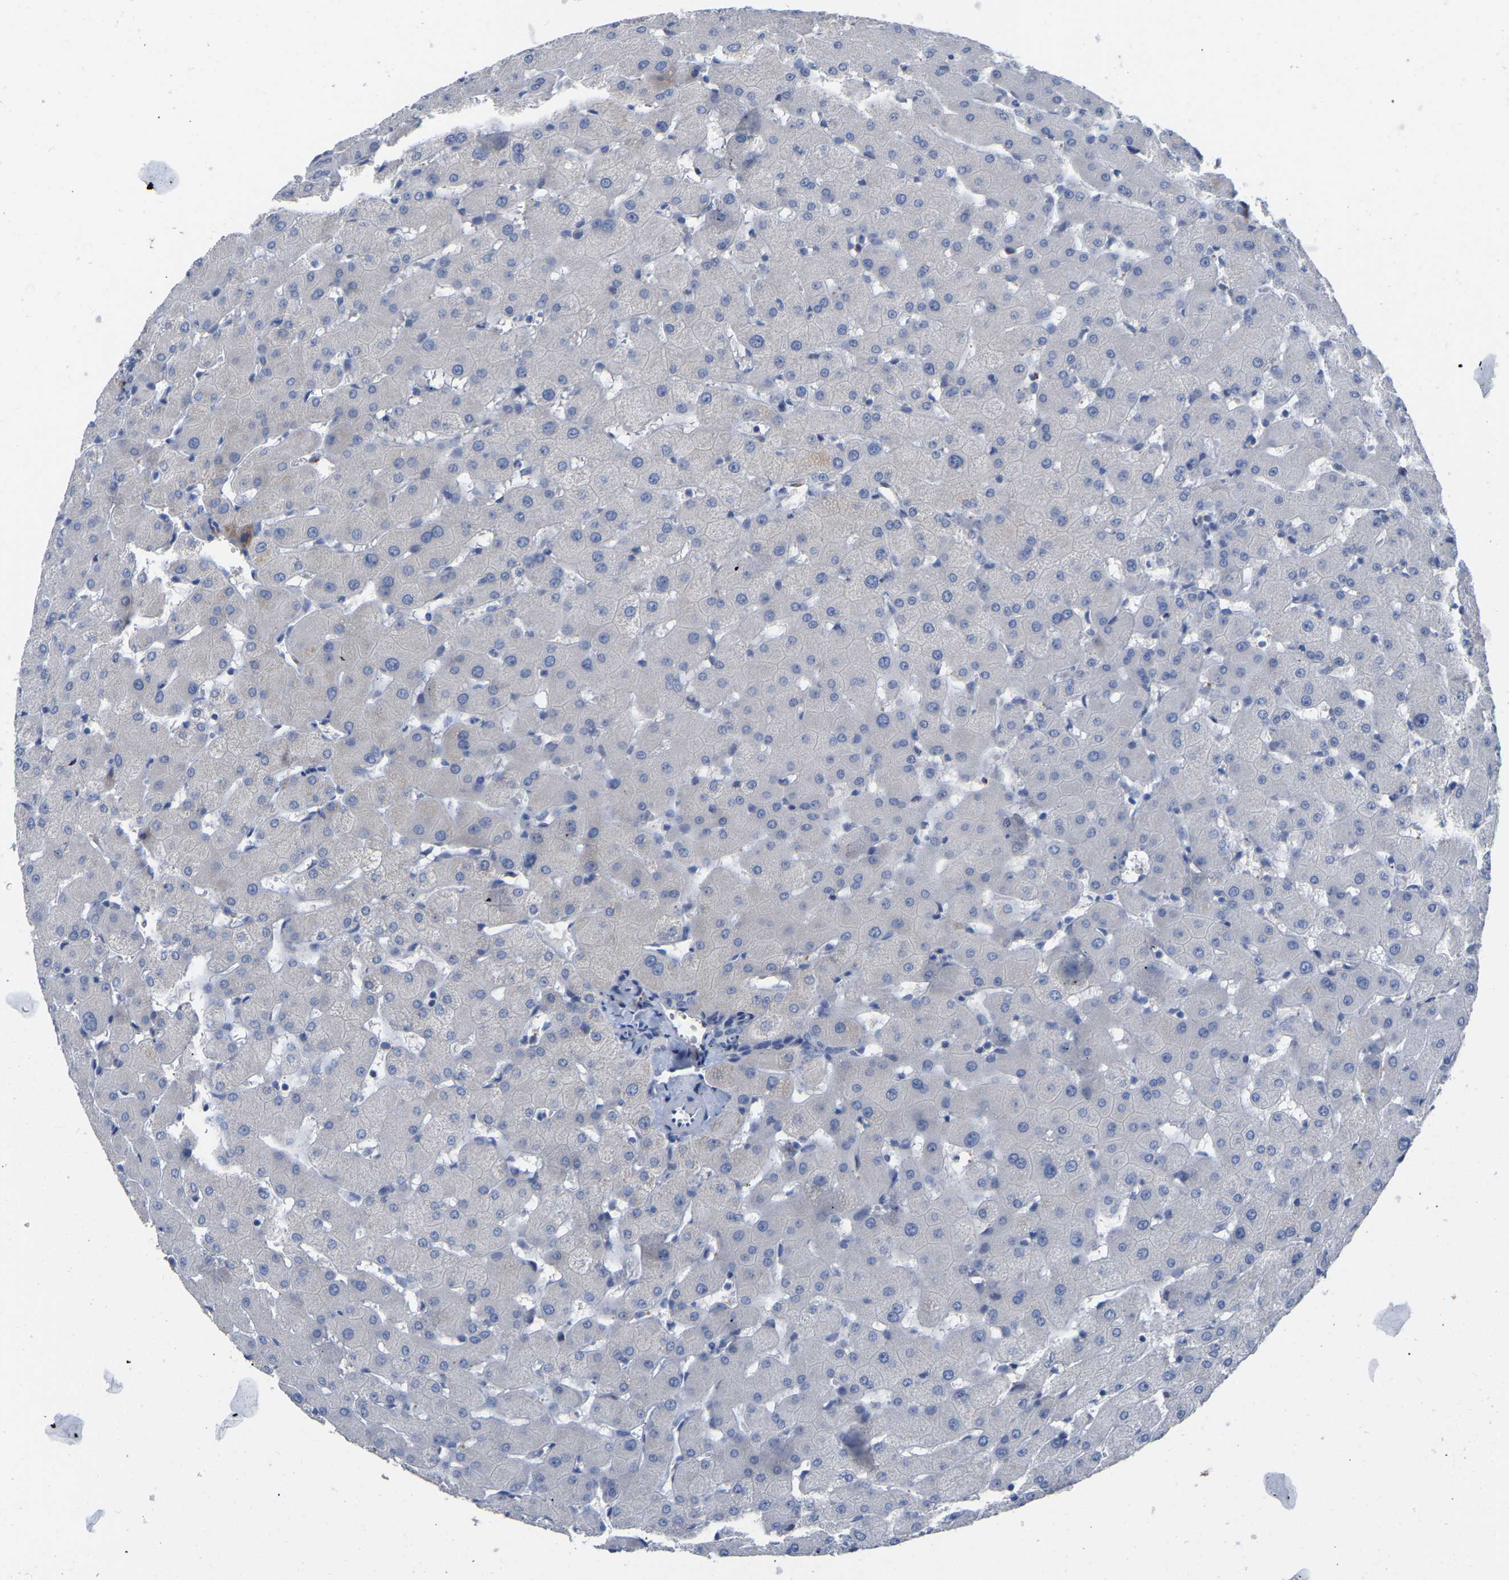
{"staining": {"intensity": "negative", "quantity": "none", "location": "none"}, "tissue": "liver", "cell_type": "Cholangiocytes", "image_type": "normal", "snomed": [{"axis": "morphology", "description": "Normal tissue, NOS"}, {"axis": "topography", "description": "Liver"}], "caption": "Photomicrograph shows no significant protein positivity in cholangiocytes of unremarkable liver.", "gene": "ULBP2", "patient": {"sex": "female", "age": 63}}